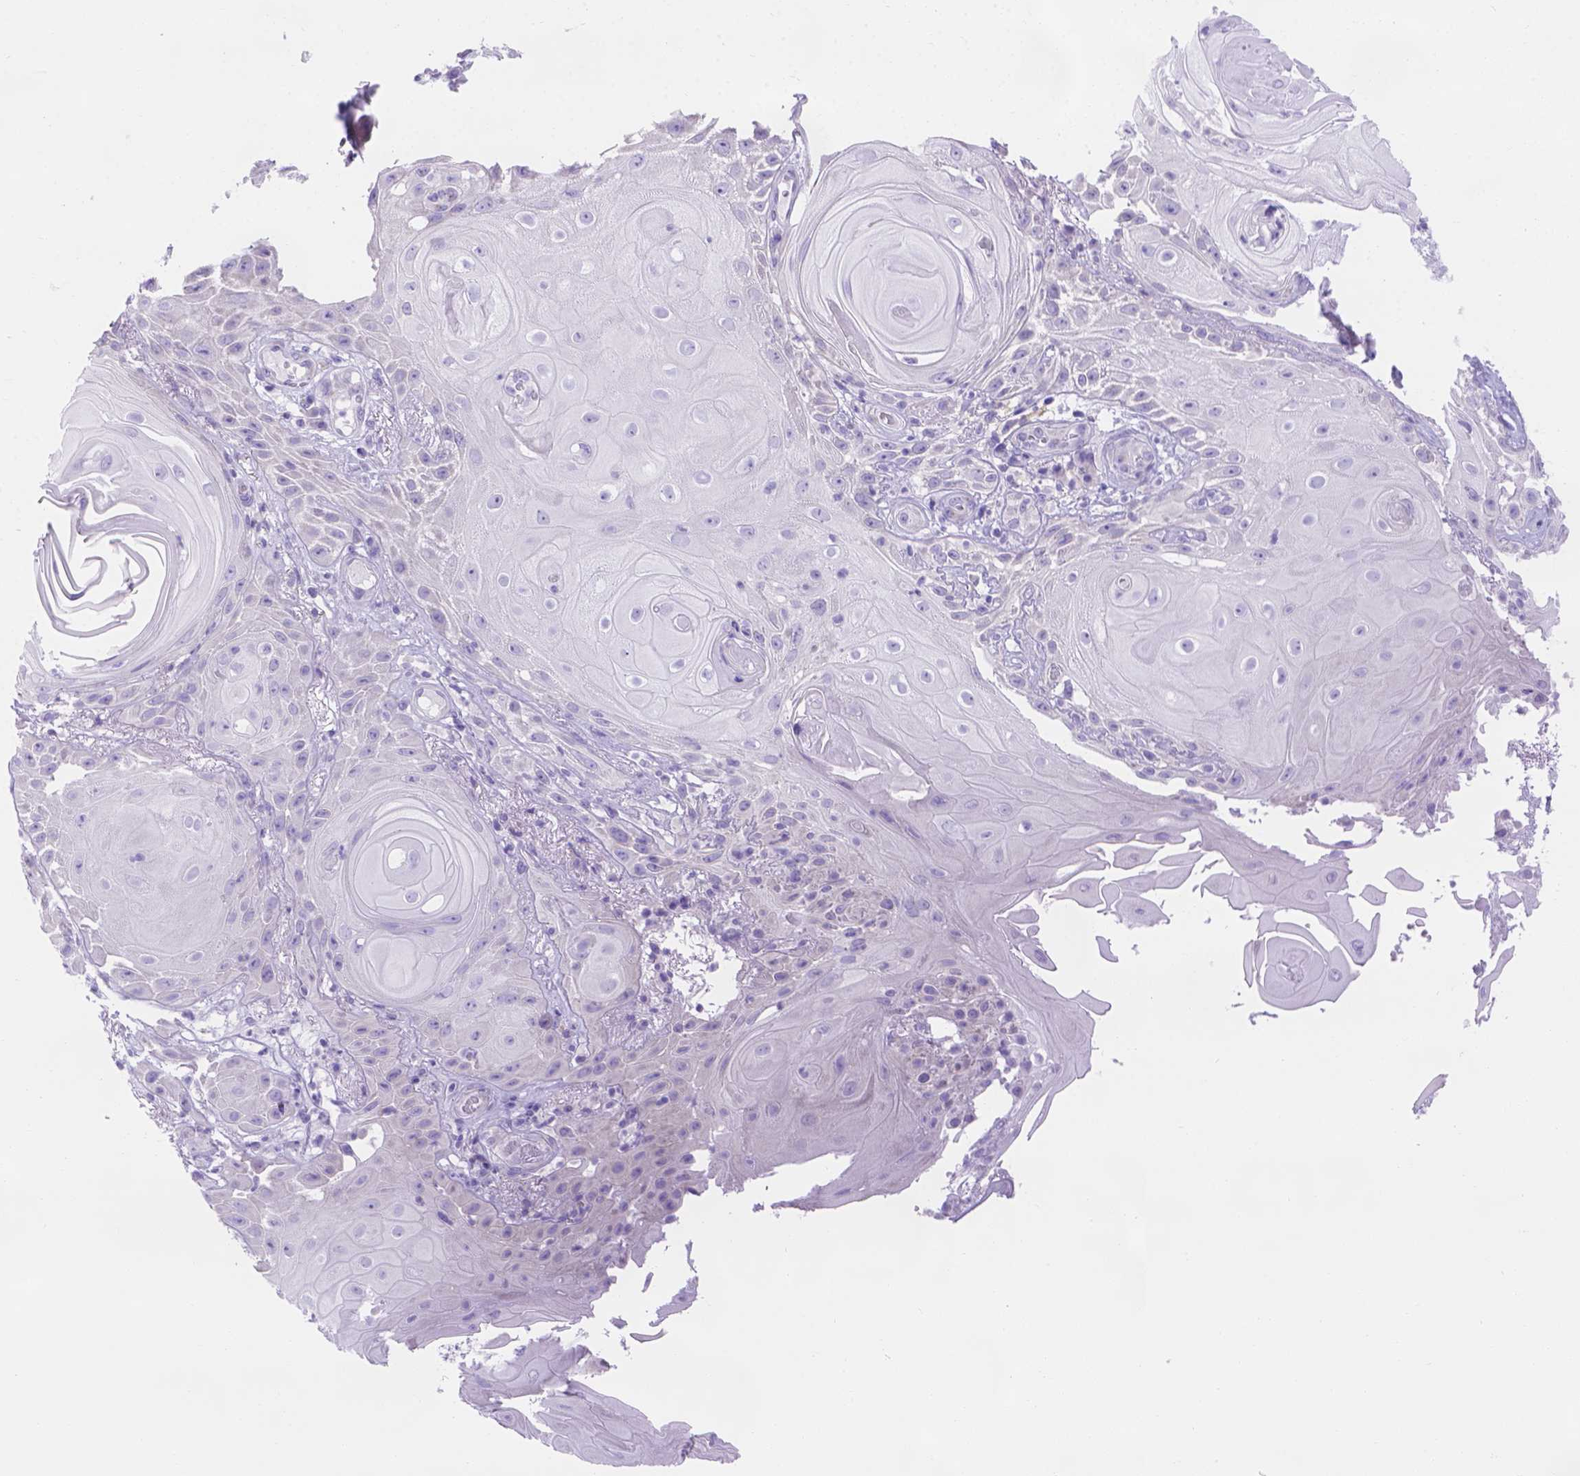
{"staining": {"intensity": "negative", "quantity": "none", "location": "none"}, "tissue": "skin cancer", "cell_type": "Tumor cells", "image_type": "cancer", "snomed": [{"axis": "morphology", "description": "Squamous cell carcinoma, NOS"}, {"axis": "topography", "description": "Skin"}], "caption": "Tumor cells show no significant positivity in skin cancer.", "gene": "MLN", "patient": {"sex": "male", "age": 62}}